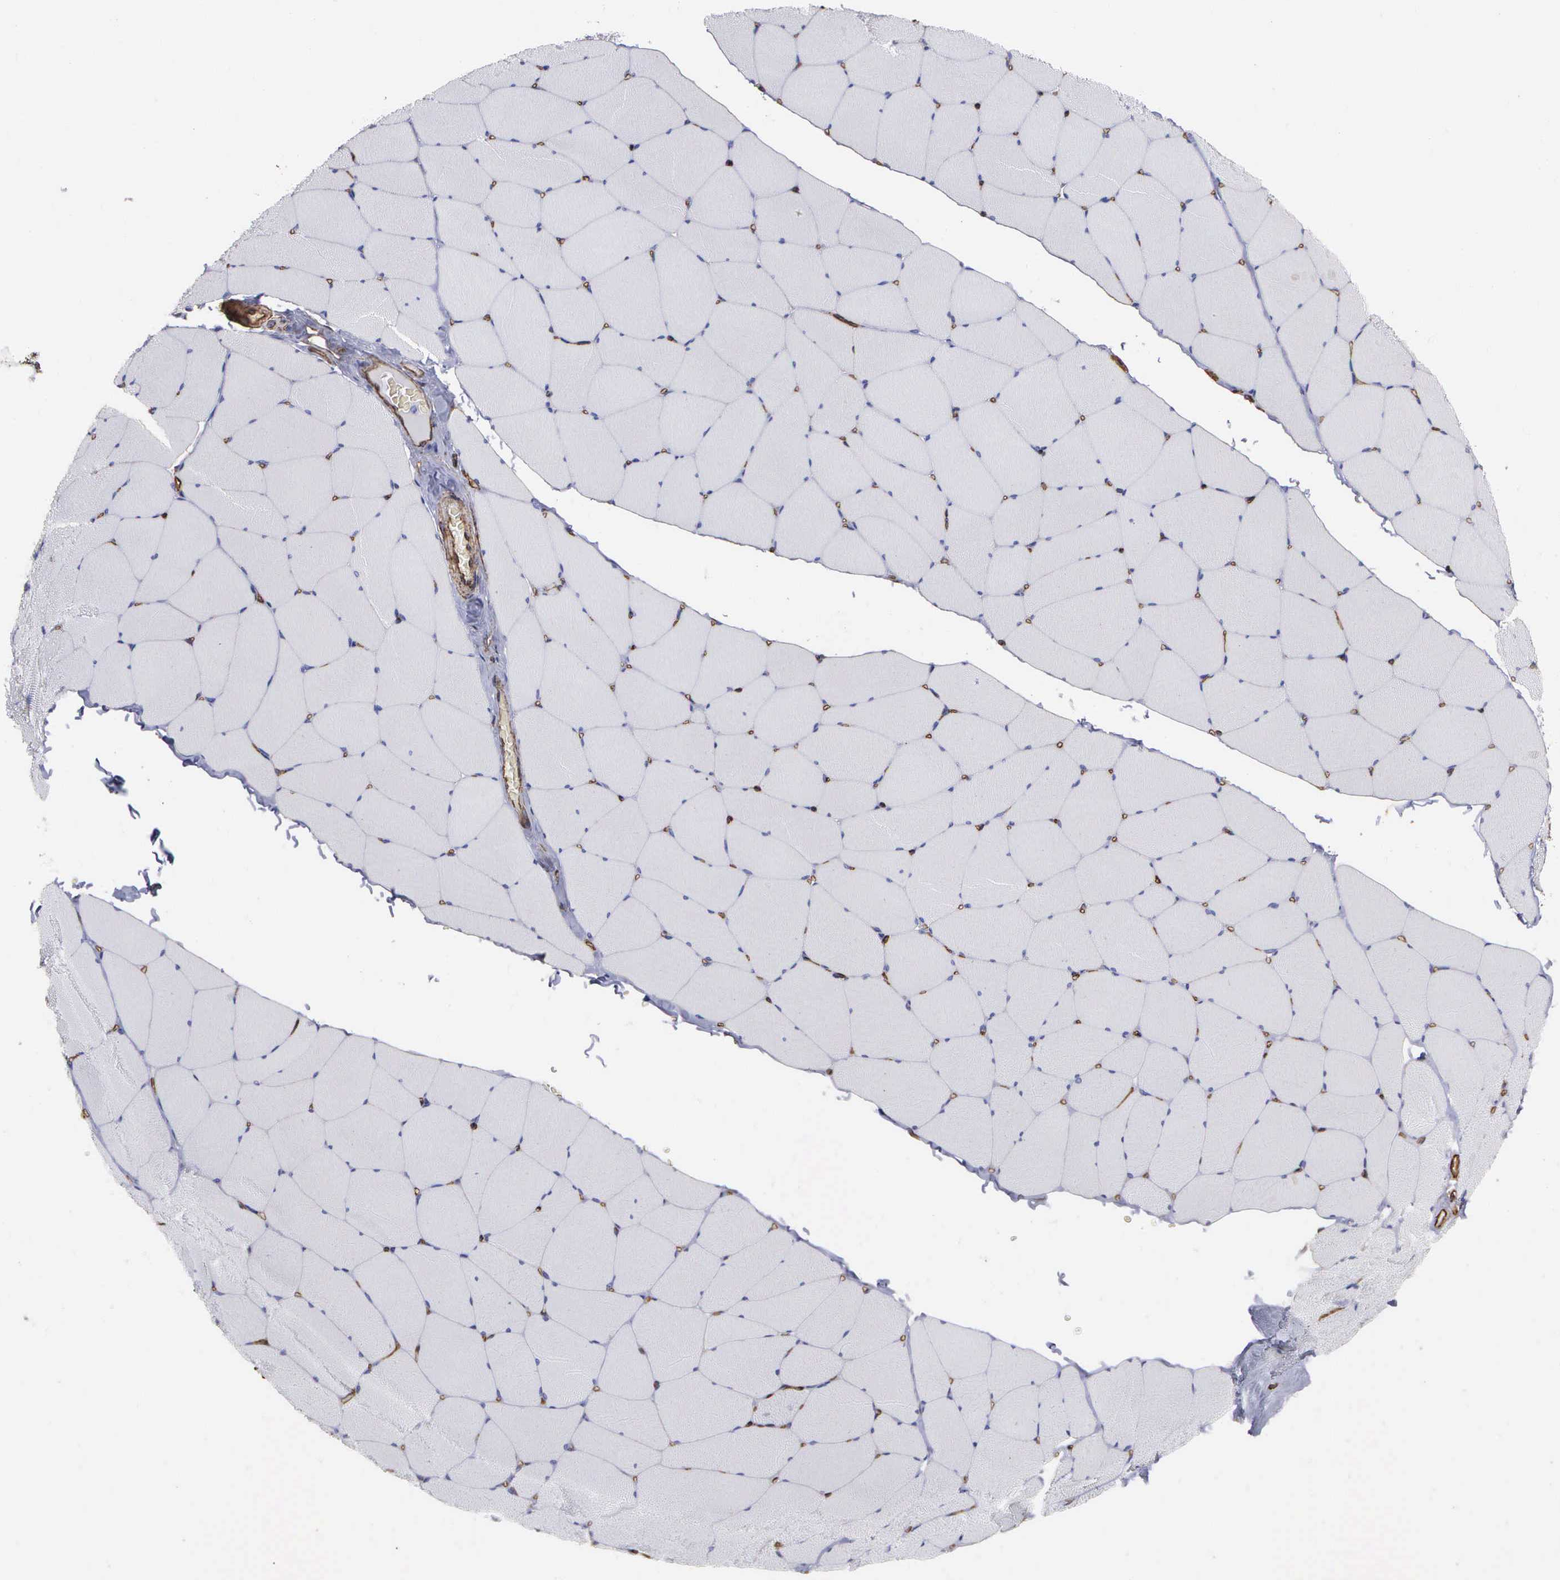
{"staining": {"intensity": "negative", "quantity": "none", "location": "none"}, "tissue": "skeletal muscle", "cell_type": "Myocytes", "image_type": "normal", "snomed": [{"axis": "morphology", "description": "Normal tissue, NOS"}, {"axis": "topography", "description": "Skeletal muscle"}, {"axis": "topography", "description": "Salivary gland"}], "caption": "High magnification brightfield microscopy of normal skeletal muscle stained with DAB (brown) and counterstained with hematoxylin (blue): myocytes show no significant expression. (DAB IHC visualized using brightfield microscopy, high magnification).", "gene": "MAGEB10", "patient": {"sex": "male", "age": 62}}